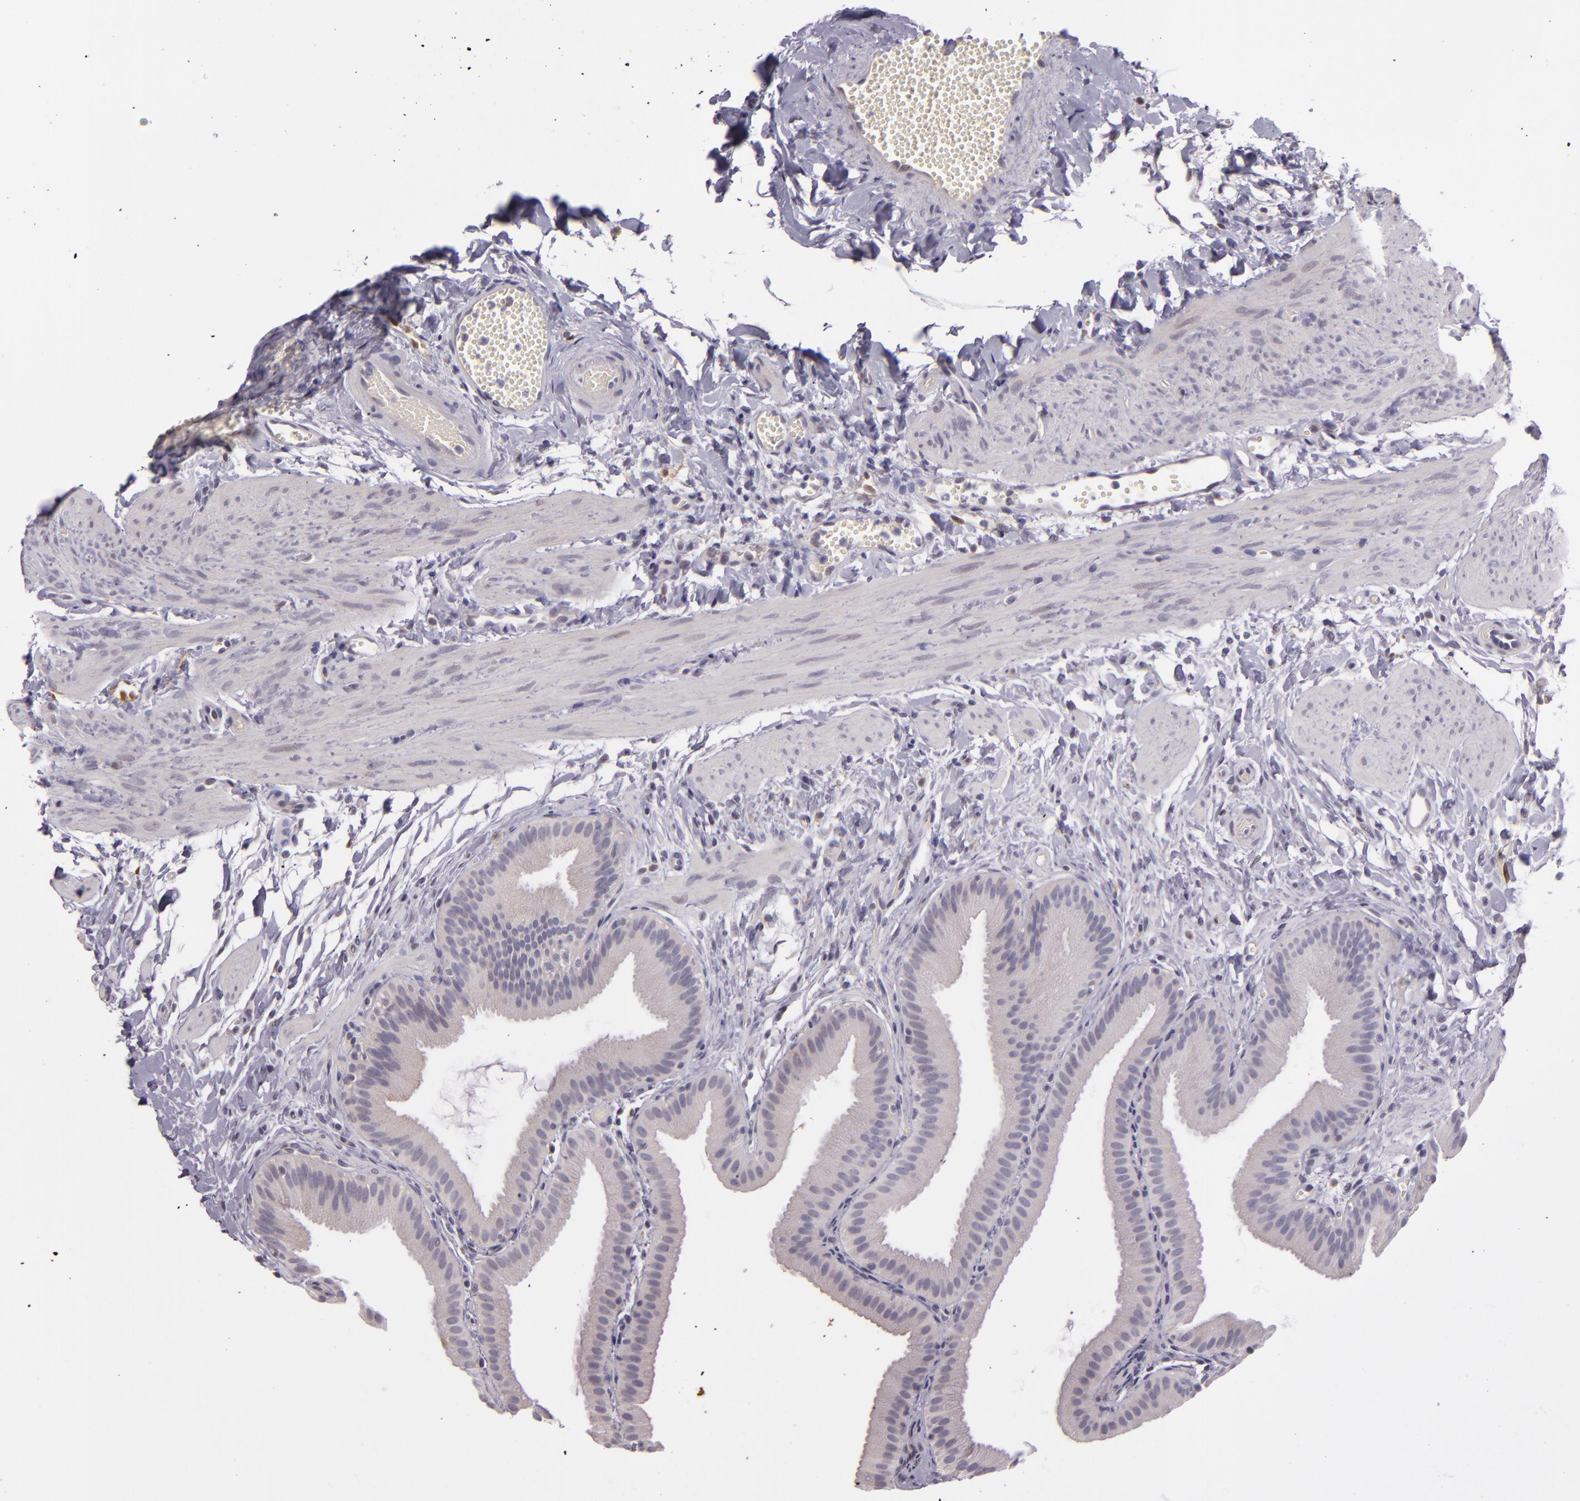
{"staining": {"intensity": "negative", "quantity": "none", "location": "none"}, "tissue": "gallbladder", "cell_type": "Glandular cells", "image_type": "normal", "snomed": [{"axis": "morphology", "description": "Normal tissue, NOS"}, {"axis": "topography", "description": "Gallbladder"}], "caption": "IHC micrograph of normal gallbladder: gallbladder stained with DAB (3,3'-diaminobenzidine) demonstrates no significant protein staining in glandular cells. (DAB immunohistochemistry visualized using brightfield microscopy, high magnification).", "gene": "SNCB", "patient": {"sex": "female", "age": 63}}